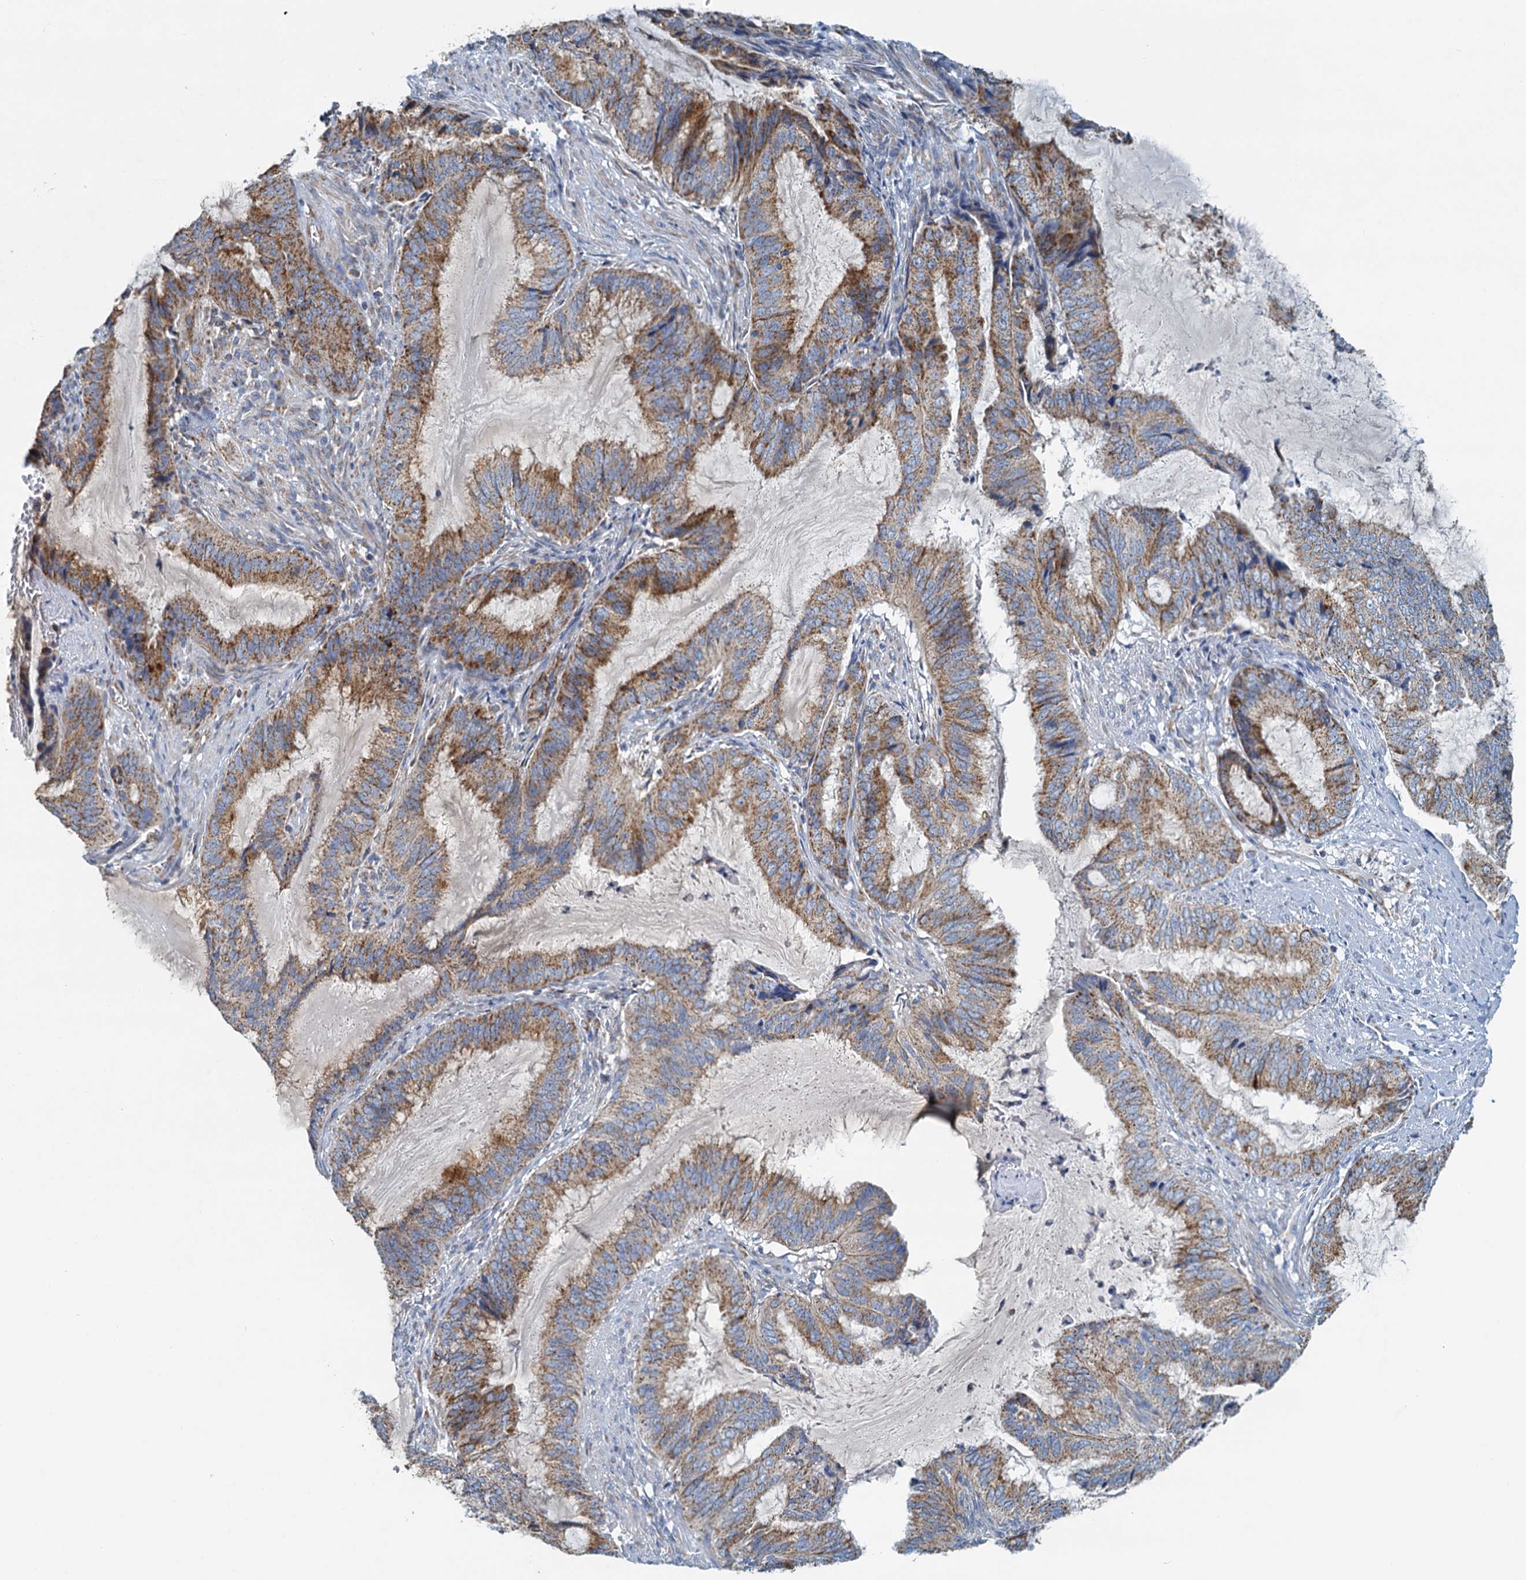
{"staining": {"intensity": "moderate", "quantity": ">75%", "location": "cytoplasmic/membranous"}, "tissue": "endometrial cancer", "cell_type": "Tumor cells", "image_type": "cancer", "snomed": [{"axis": "morphology", "description": "Adenocarcinoma, NOS"}, {"axis": "topography", "description": "Endometrium"}], "caption": "Immunohistochemistry (IHC) histopathology image of endometrial adenocarcinoma stained for a protein (brown), which reveals medium levels of moderate cytoplasmic/membranous staining in about >75% of tumor cells.", "gene": "POC1A", "patient": {"sex": "female", "age": 51}}